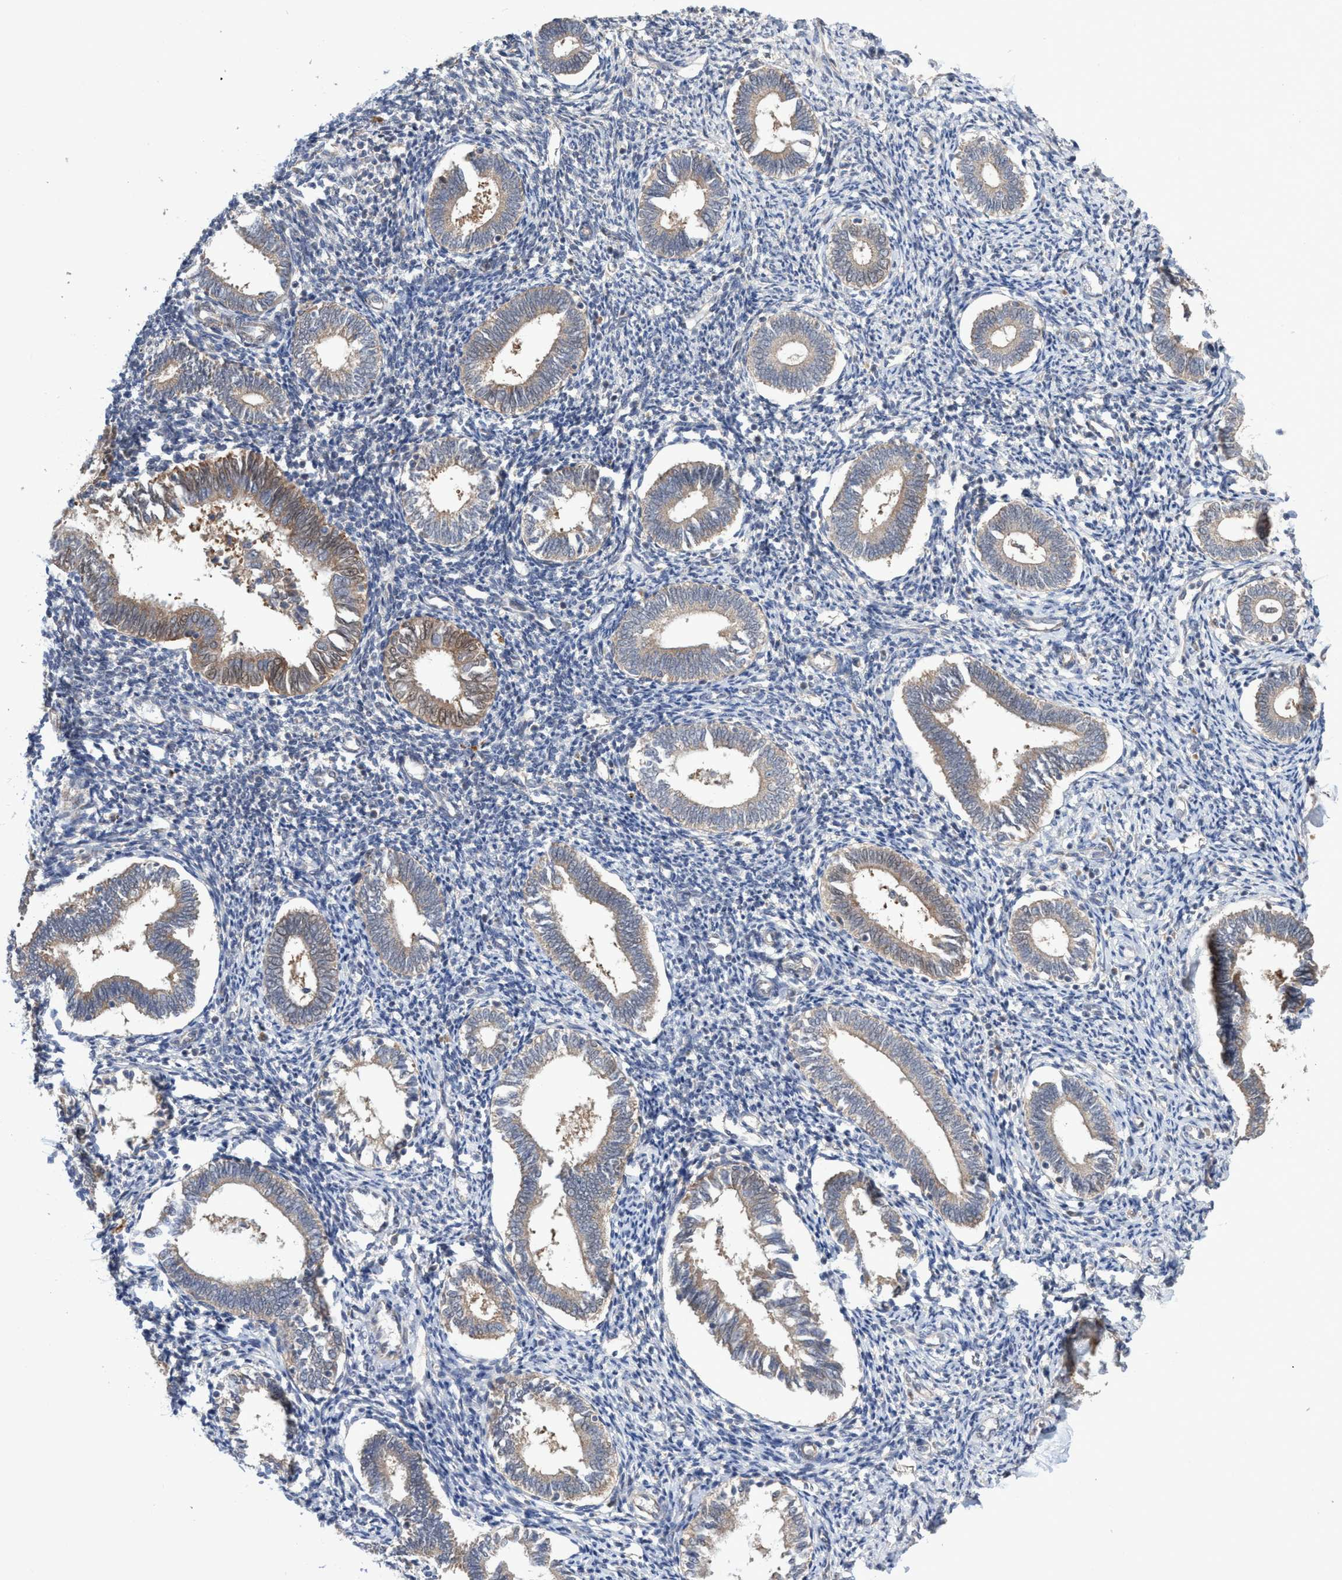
{"staining": {"intensity": "negative", "quantity": "none", "location": "none"}, "tissue": "endometrium", "cell_type": "Cells in endometrial stroma", "image_type": "normal", "snomed": [{"axis": "morphology", "description": "Normal tissue, NOS"}, {"axis": "topography", "description": "Endometrium"}], "caption": "IHC photomicrograph of normal endometrium: endometrium stained with DAB exhibits no significant protein staining in cells in endometrial stroma. (DAB (3,3'-diaminobenzidine) immunohistochemistry with hematoxylin counter stain).", "gene": "P2RY14", "patient": {"sex": "female", "age": 41}}